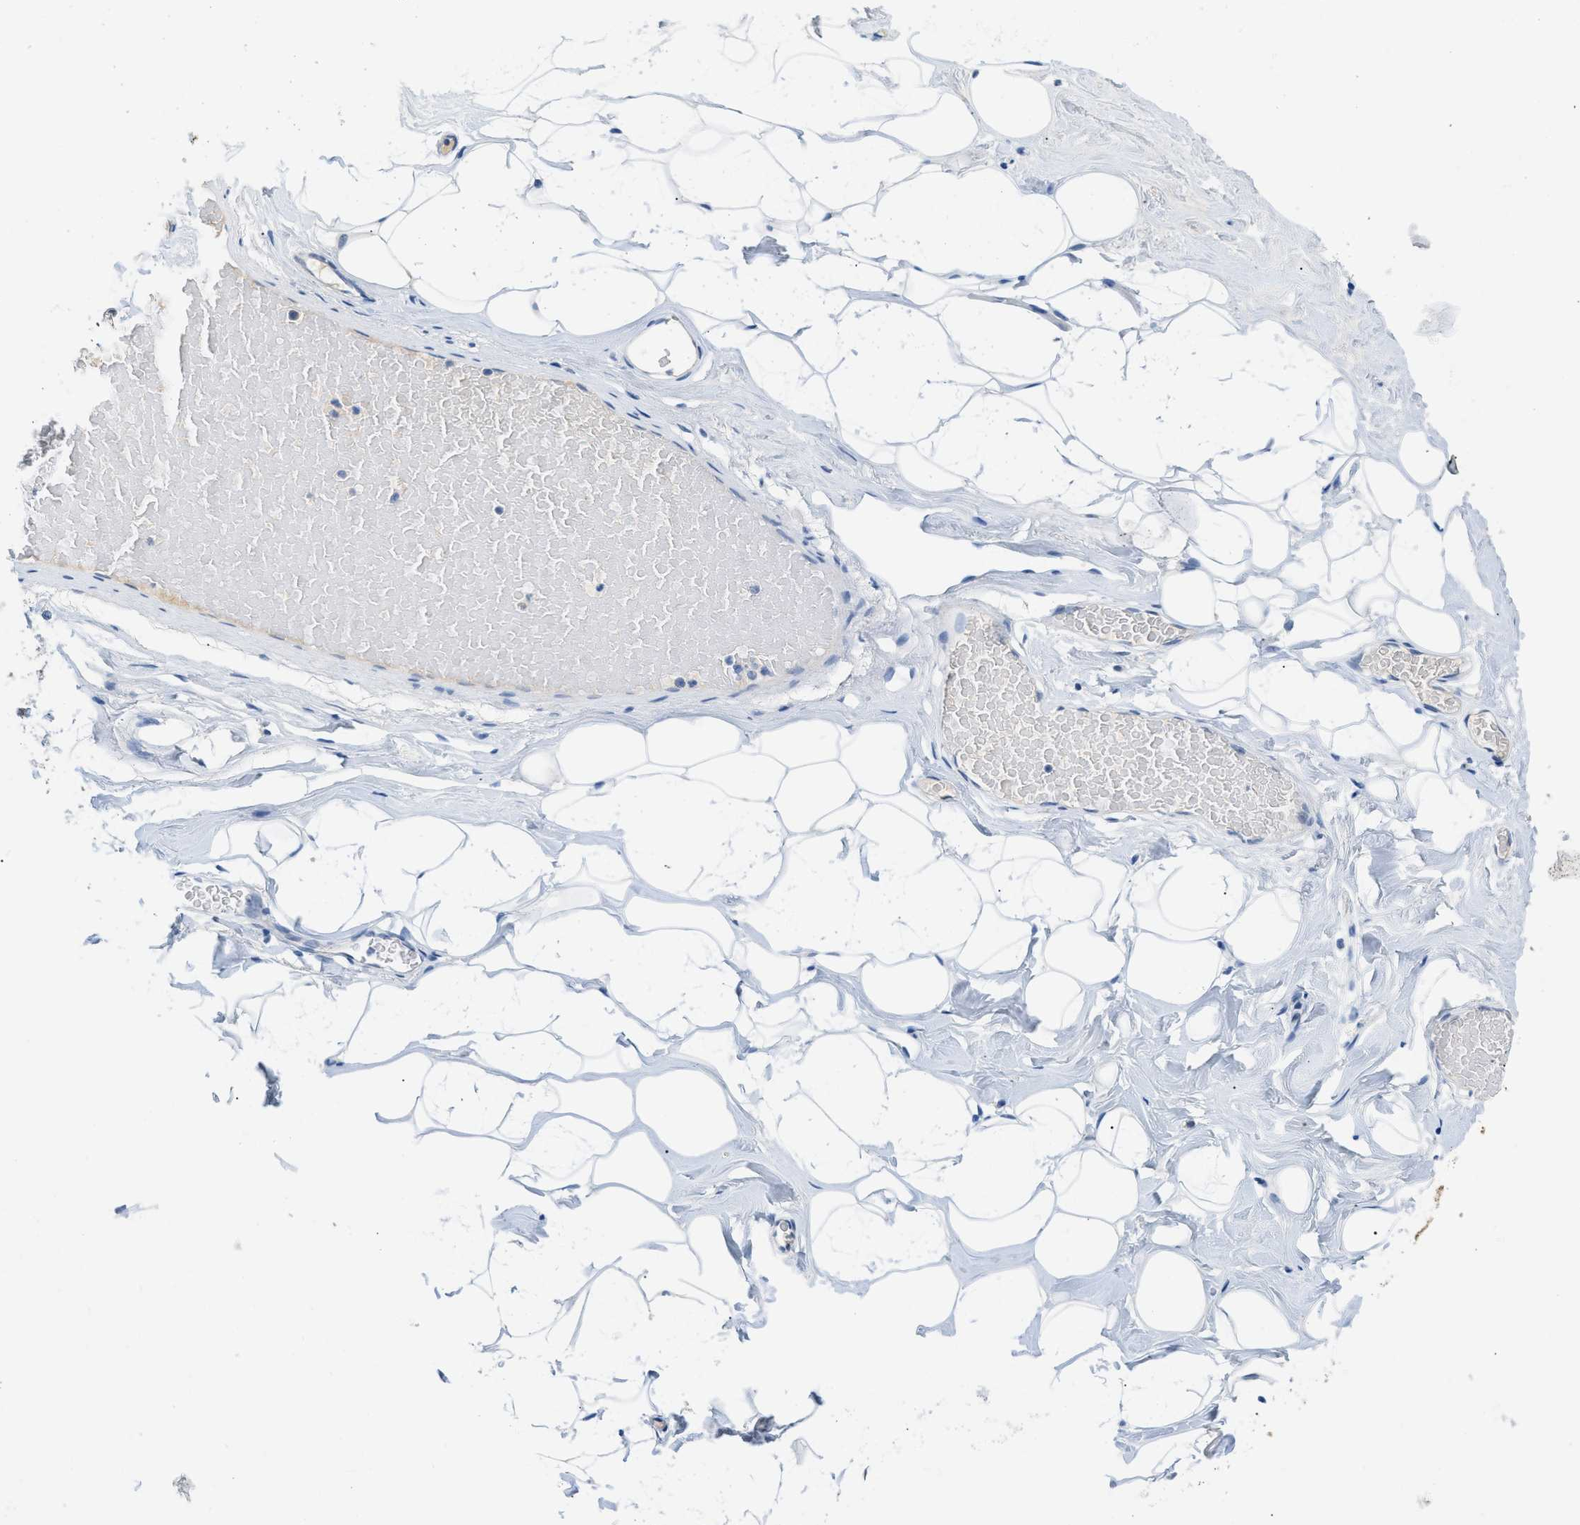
{"staining": {"intensity": "negative", "quantity": "none", "location": "none"}, "tissue": "breast", "cell_type": "Adipocytes", "image_type": "normal", "snomed": [{"axis": "morphology", "description": "Normal tissue, NOS"}, {"axis": "topography", "description": "Breast"}], "caption": "This is a micrograph of immunohistochemistry staining of benign breast, which shows no positivity in adipocytes.", "gene": "HSF2", "patient": {"sex": "female", "age": 75}}